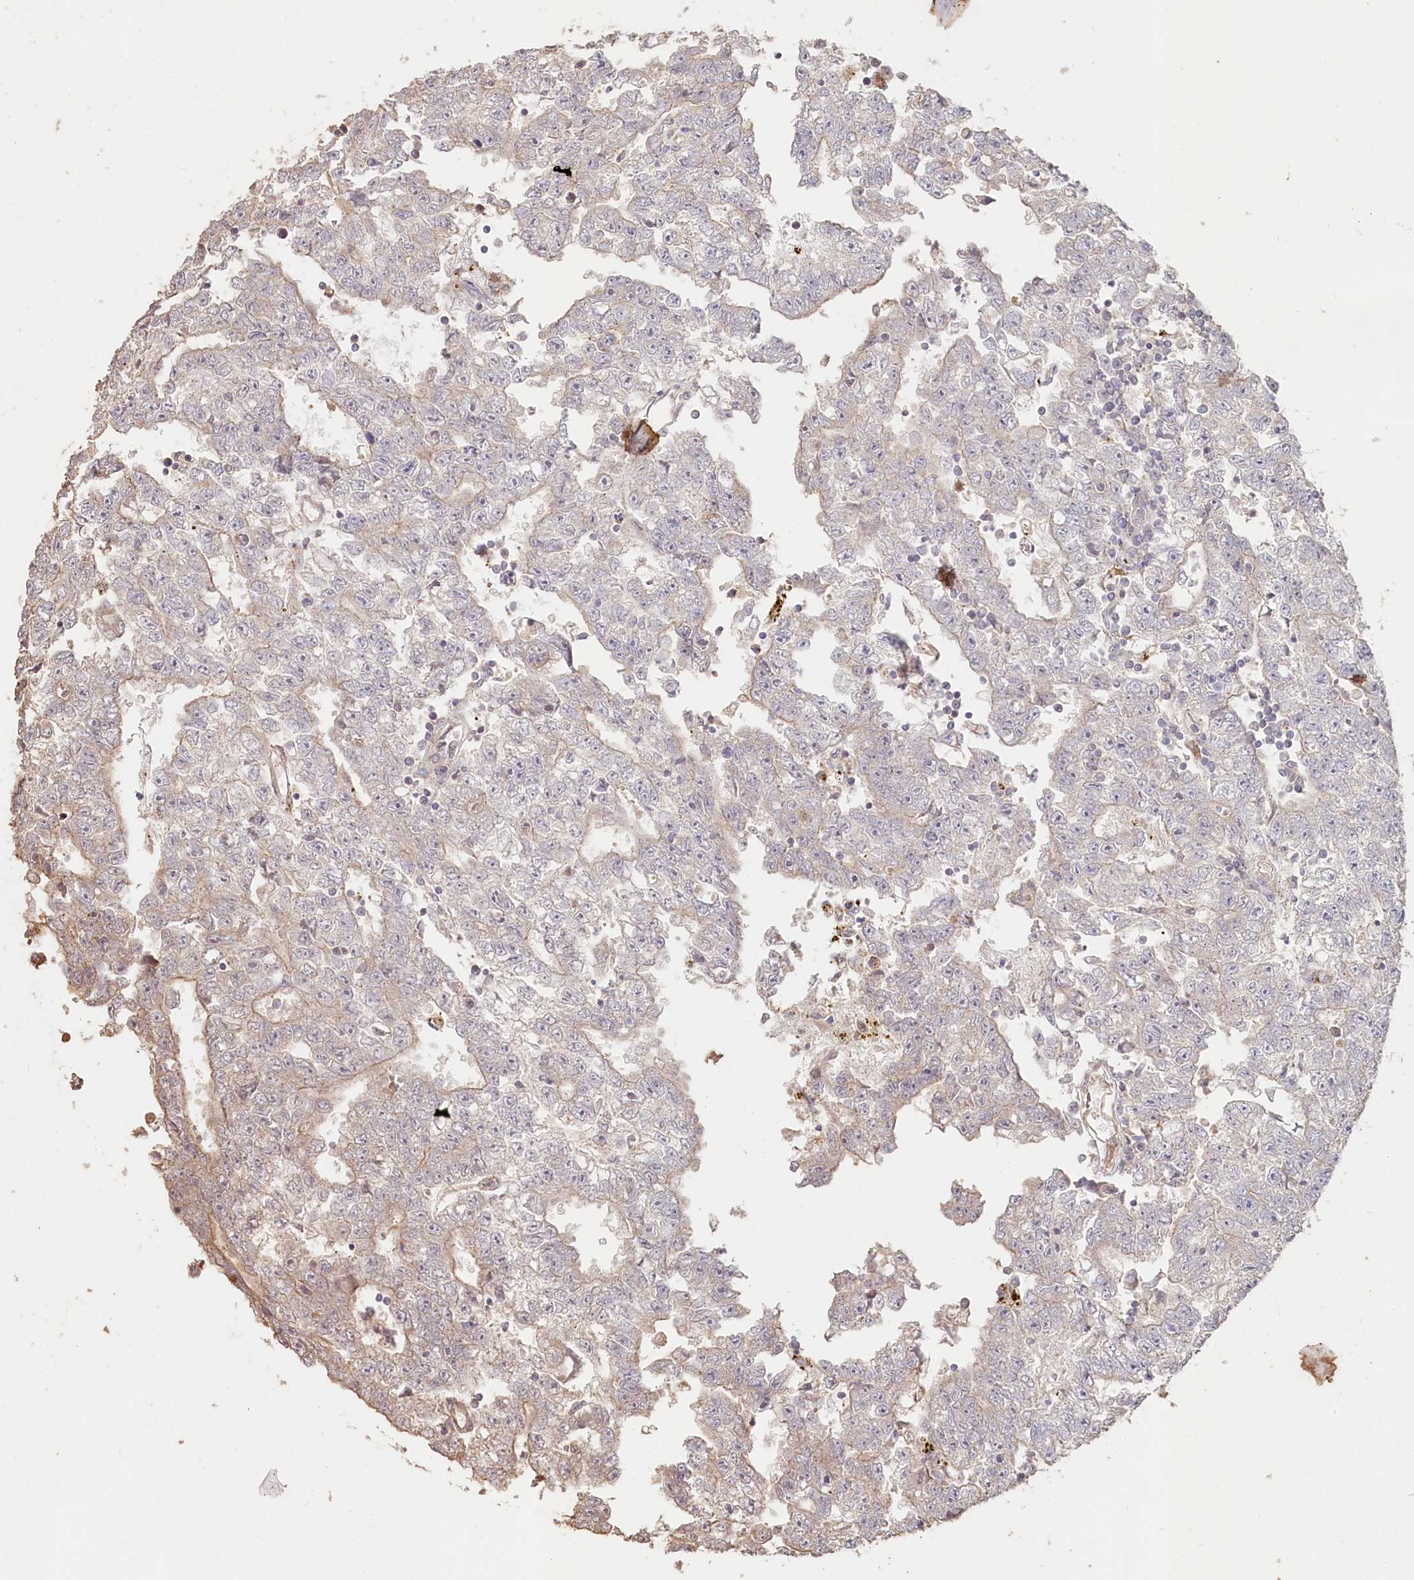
{"staining": {"intensity": "weak", "quantity": "<25%", "location": "cytoplasmic/membranous"}, "tissue": "testis cancer", "cell_type": "Tumor cells", "image_type": "cancer", "snomed": [{"axis": "morphology", "description": "Carcinoma, Embryonal, NOS"}, {"axis": "topography", "description": "Testis"}], "caption": "Immunohistochemistry (IHC) of testis cancer exhibits no expression in tumor cells.", "gene": "HAL", "patient": {"sex": "male", "age": 25}}